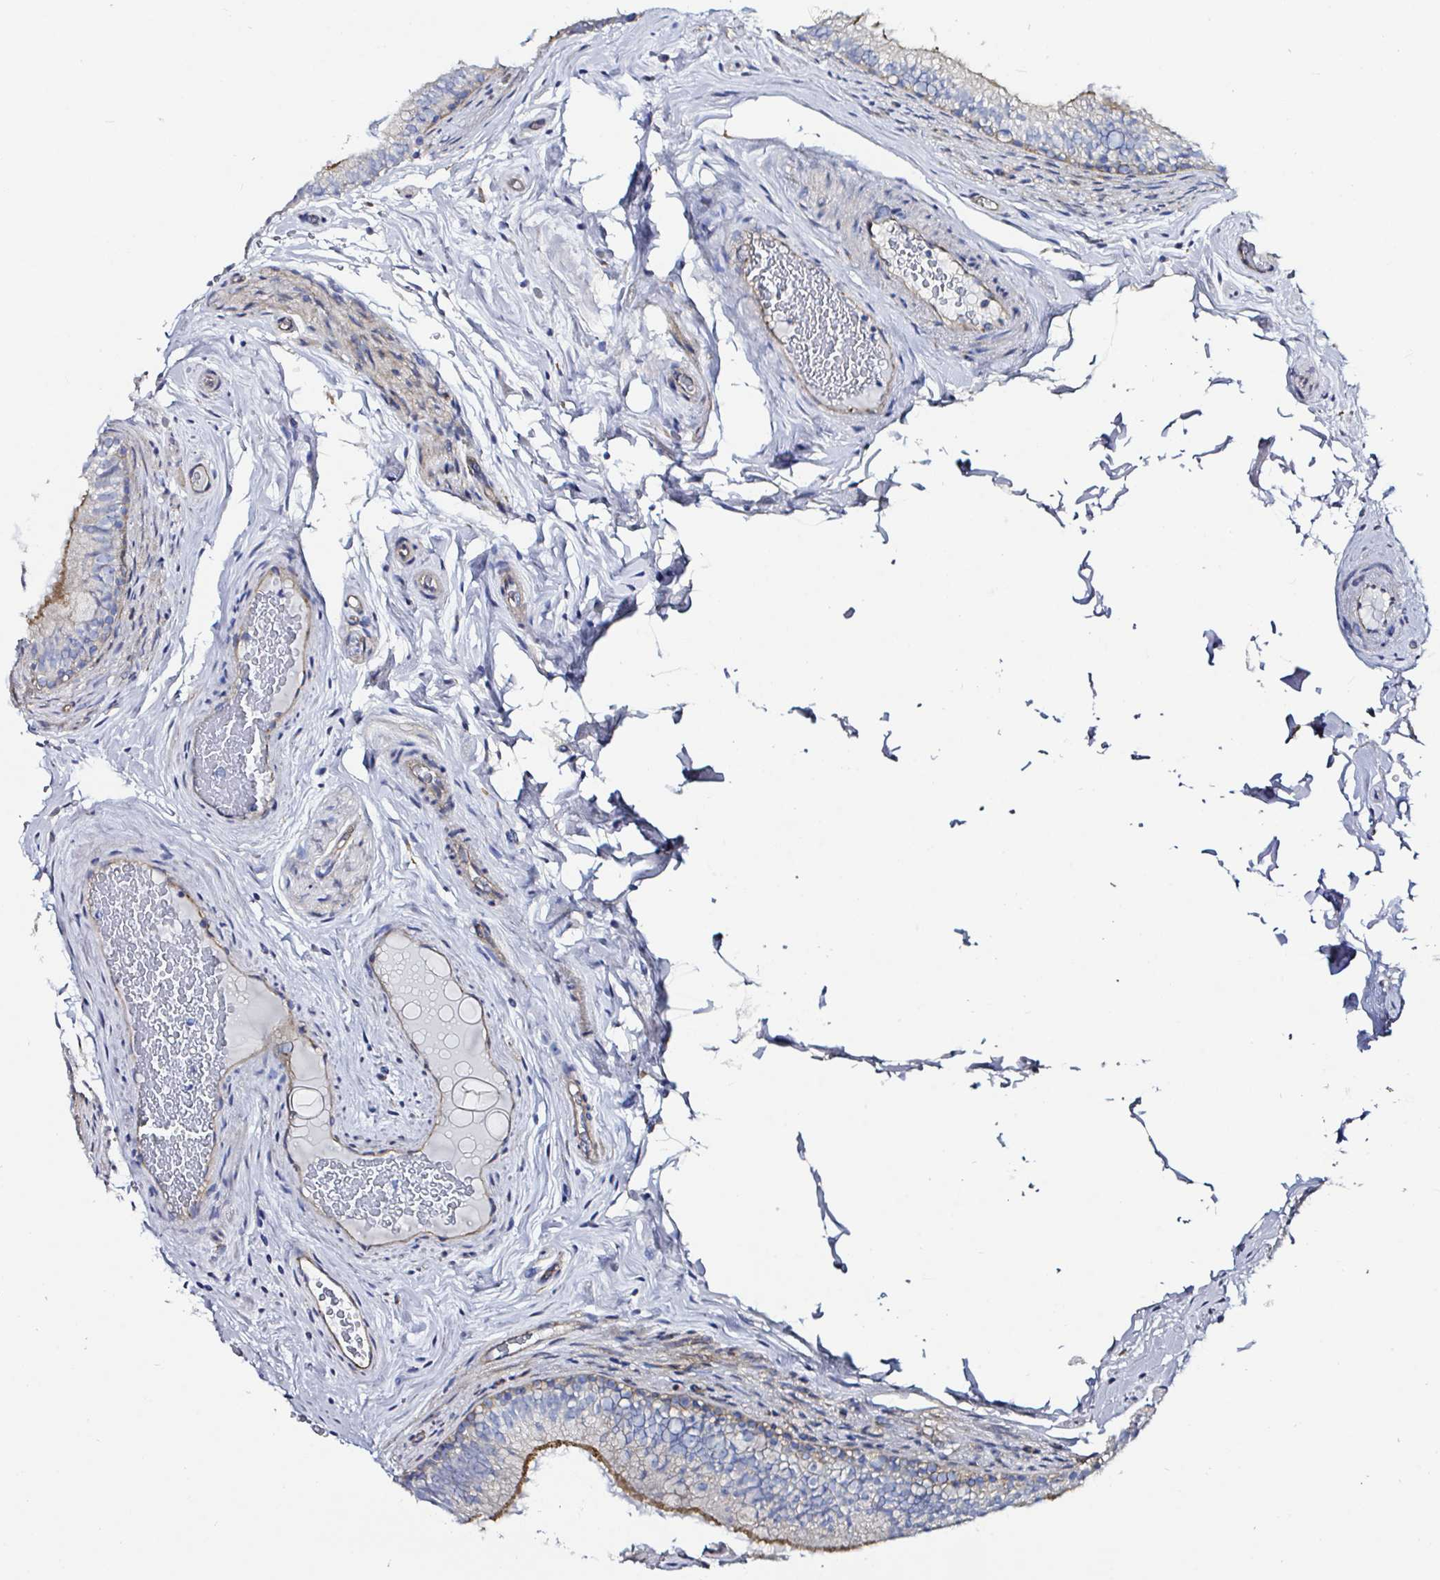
{"staining": {"intensity": "strong", "quantity": "<25%", "location": "cytoplasmic/membranous"}, "tissue": "epididymis", "cell_type": "Glandular cells", "image_type": "normal", "snomed": [{"axis": "morphology", "description": "Normal tissue, NOS"}, {"axis": "topography", "description": "Epididymis"}], "caption": "Immunohistochemical staining of normal human epididymis displays <25% levels of strong cytoplasmic/membranous protein staining in approximately <25% of glandular cells. (Brightfield microscopy of DAB IHC at high magnification).", "gene": "ARL4D", "patient": {"sex": "male", "age": 44}}